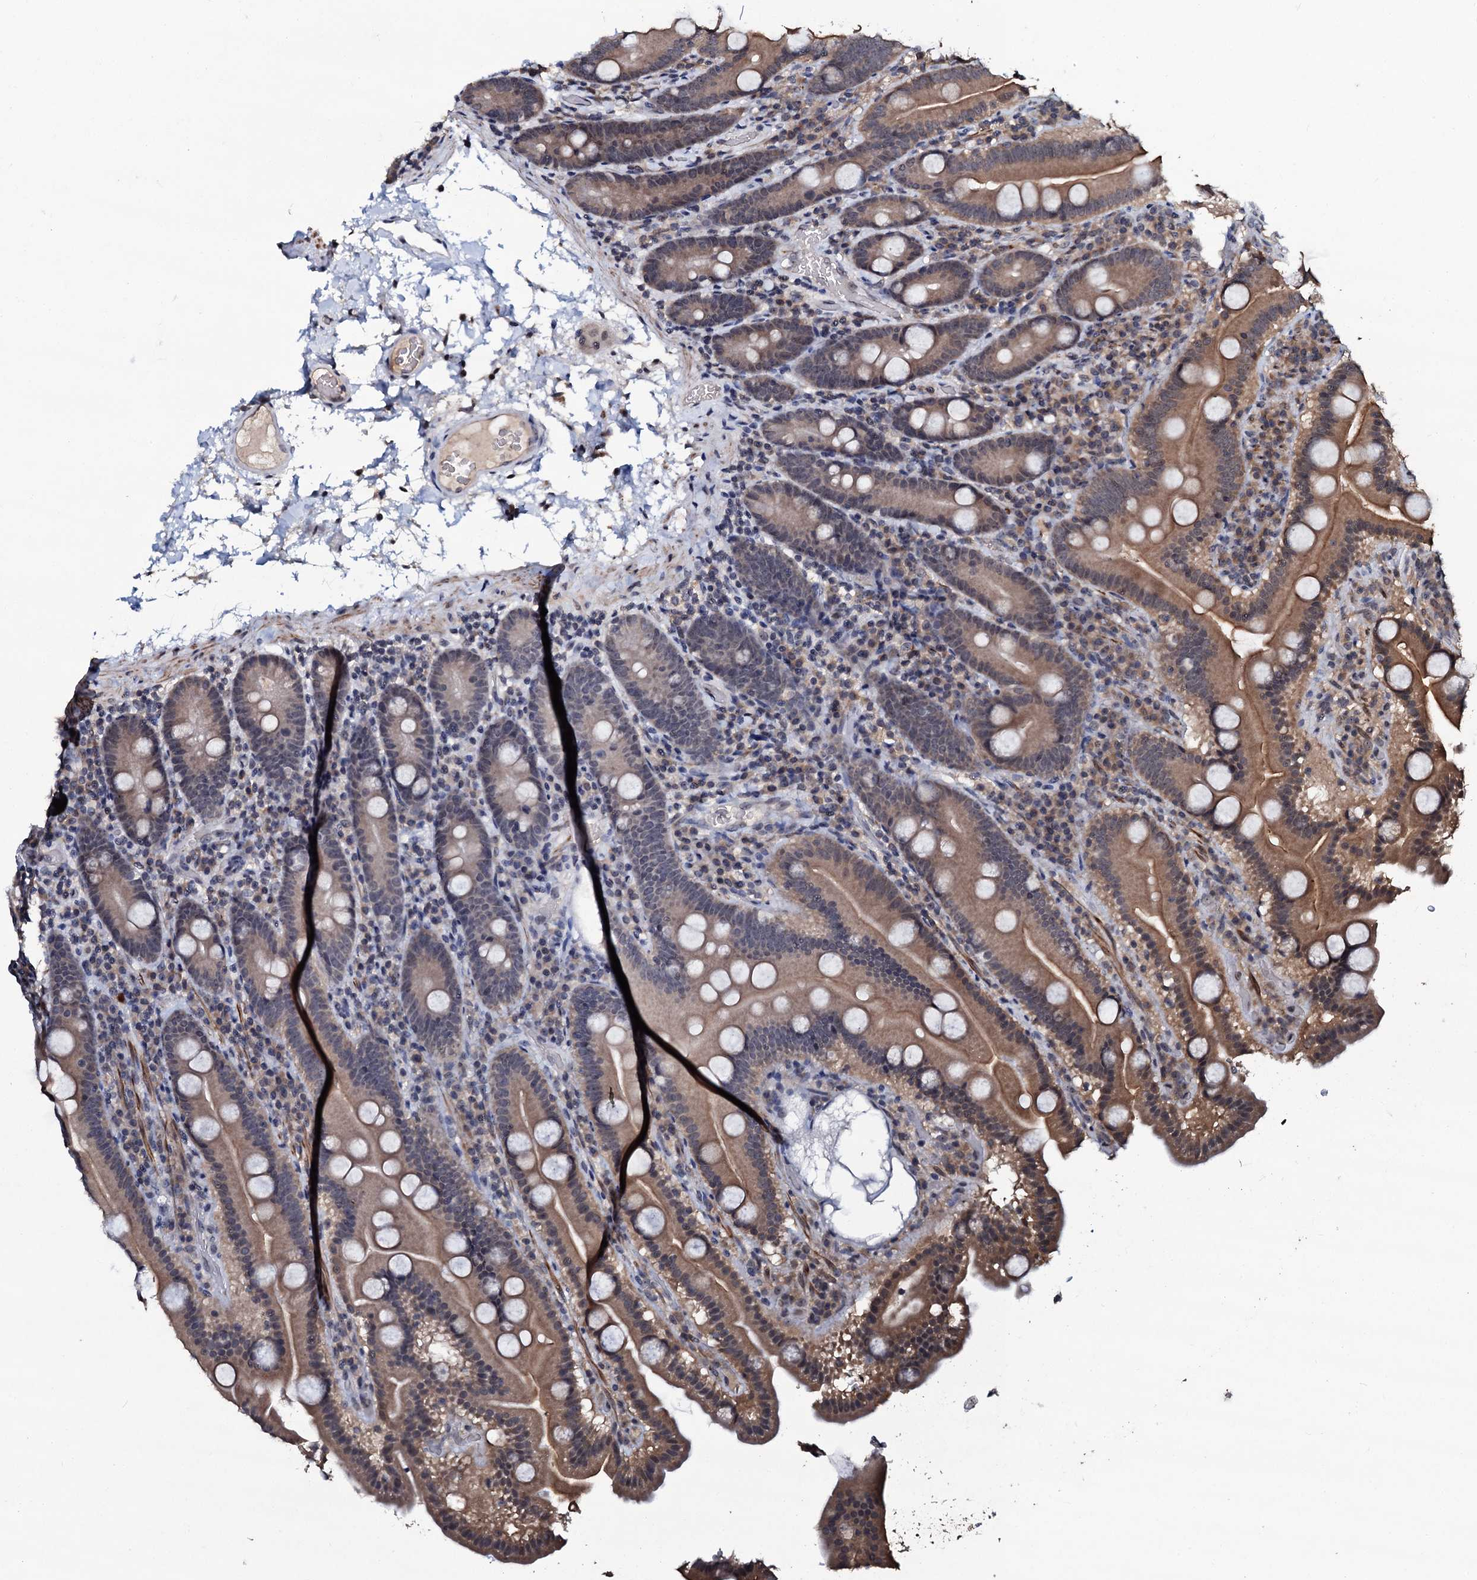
{"staining": {"intensity": "moderate", "quantity": ">75%", "location": "cytoplasmic/membranous"}, "tissue": "duodenum", "cell_type": "Glandular cells", "image_type": "normal", "snomed": [{"axis": "morphology", "description": "Normal tissue, NOS"}, {"axis": "topography", "description": "Duodenum"}], "caption": "An immunohistochemistry (IHC) histopathology image of unremarkable tissue is shown. Protein staining in brown highlights moderate cytoplasmic/membranous positivity in duodenum within glandular cells. (DAB IHC with brightfield microscopy, high magnification).", "gene": "SUPT7L", "patient": {"sex": "male", "age": 55}}